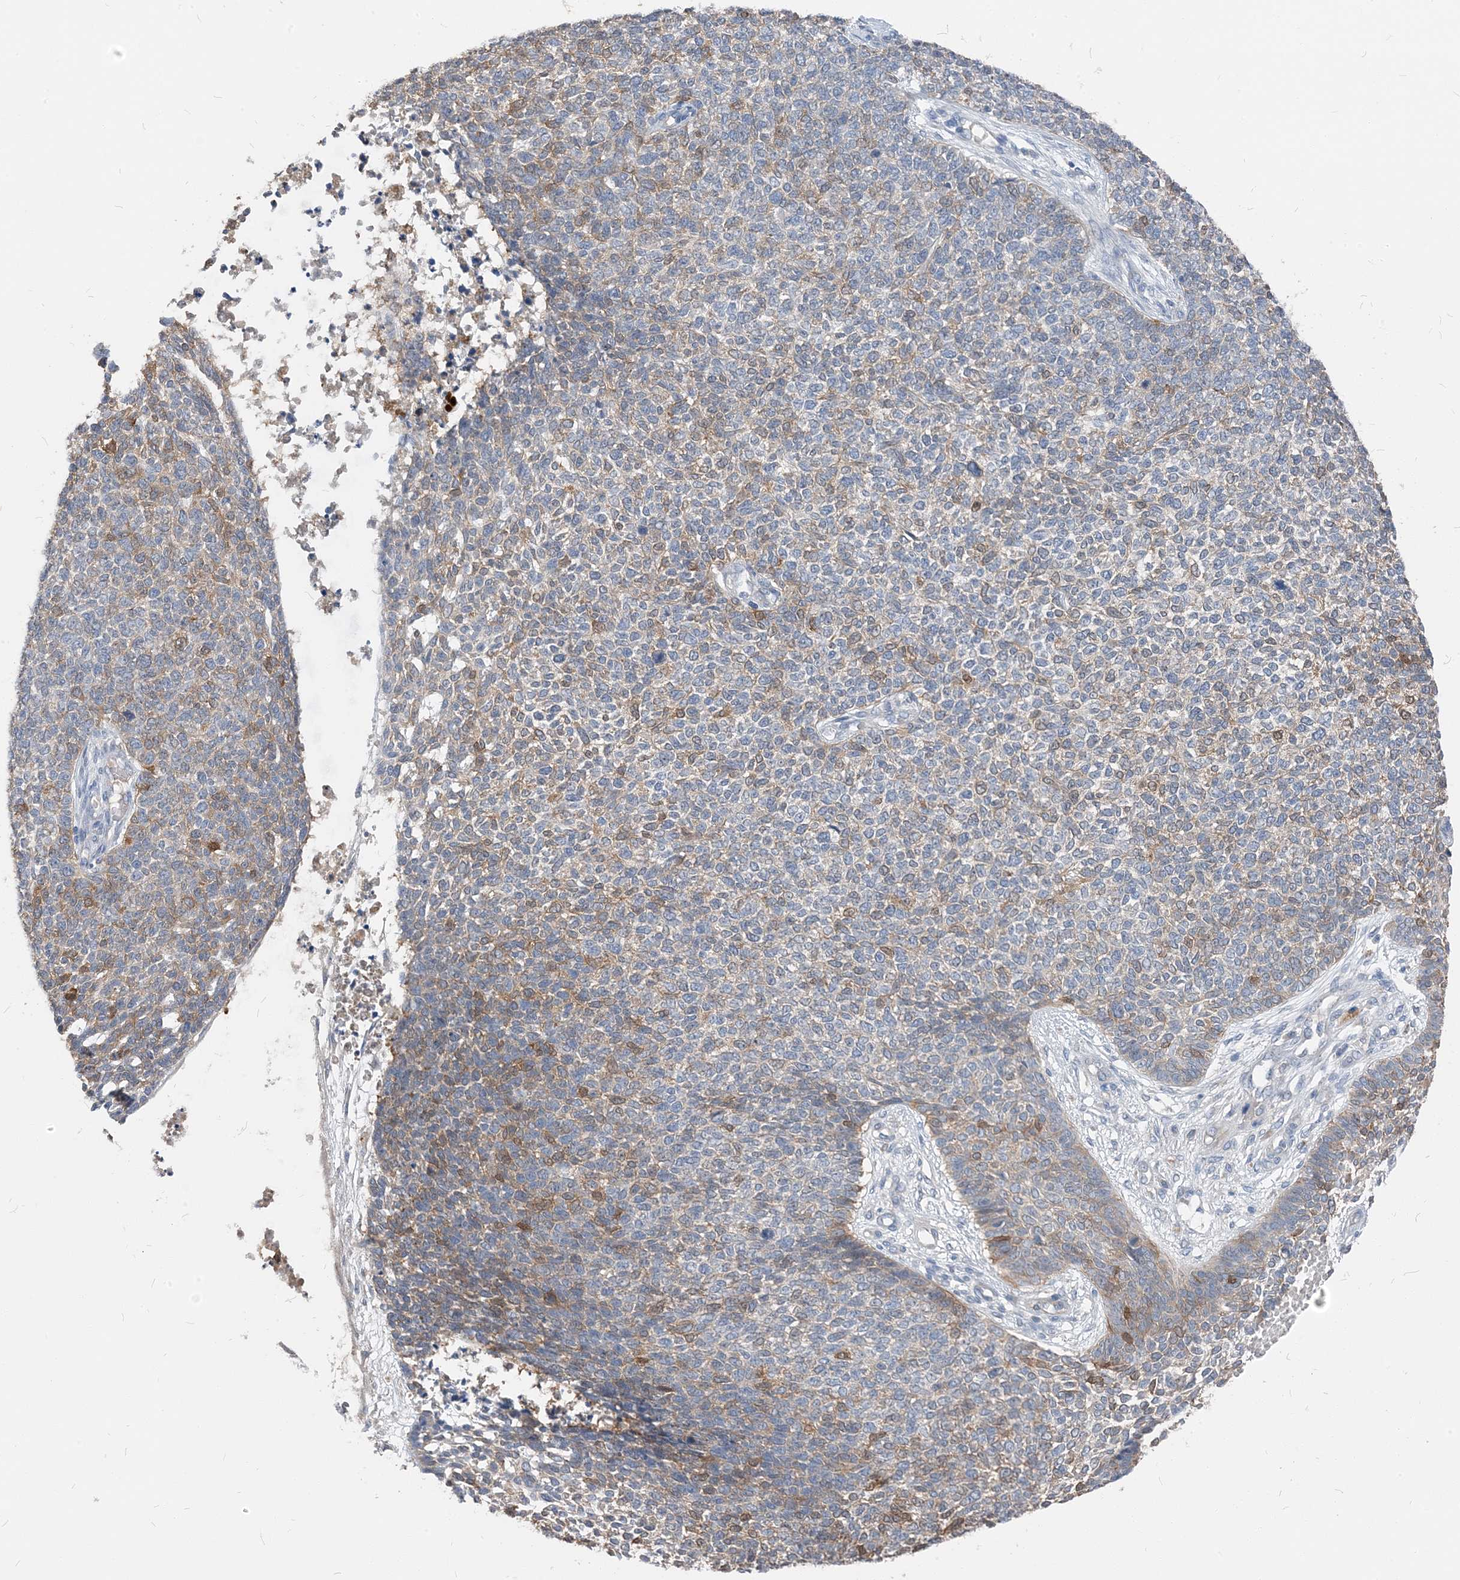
{"staining": {"intensity": "weak", "quantity": "<25%", "location": "cytoplasmic/membranous"}, "tissue": "skin cancer", "cell_type": "Tumor cells", "image_type": "cancer", "snomed": [{"axis": "morphology", "description": "Basal cell carcinoma"}, {"axis": "topography", "description": "Skin"}], "caption": "Histopathology image shows no significant protein staining in tumor cells of skin cancer. (Brightfield microscopy of DAB IHC at high magnification).", "gene": "NCOA7", "patient": {"sex": "female", "age": 84}}